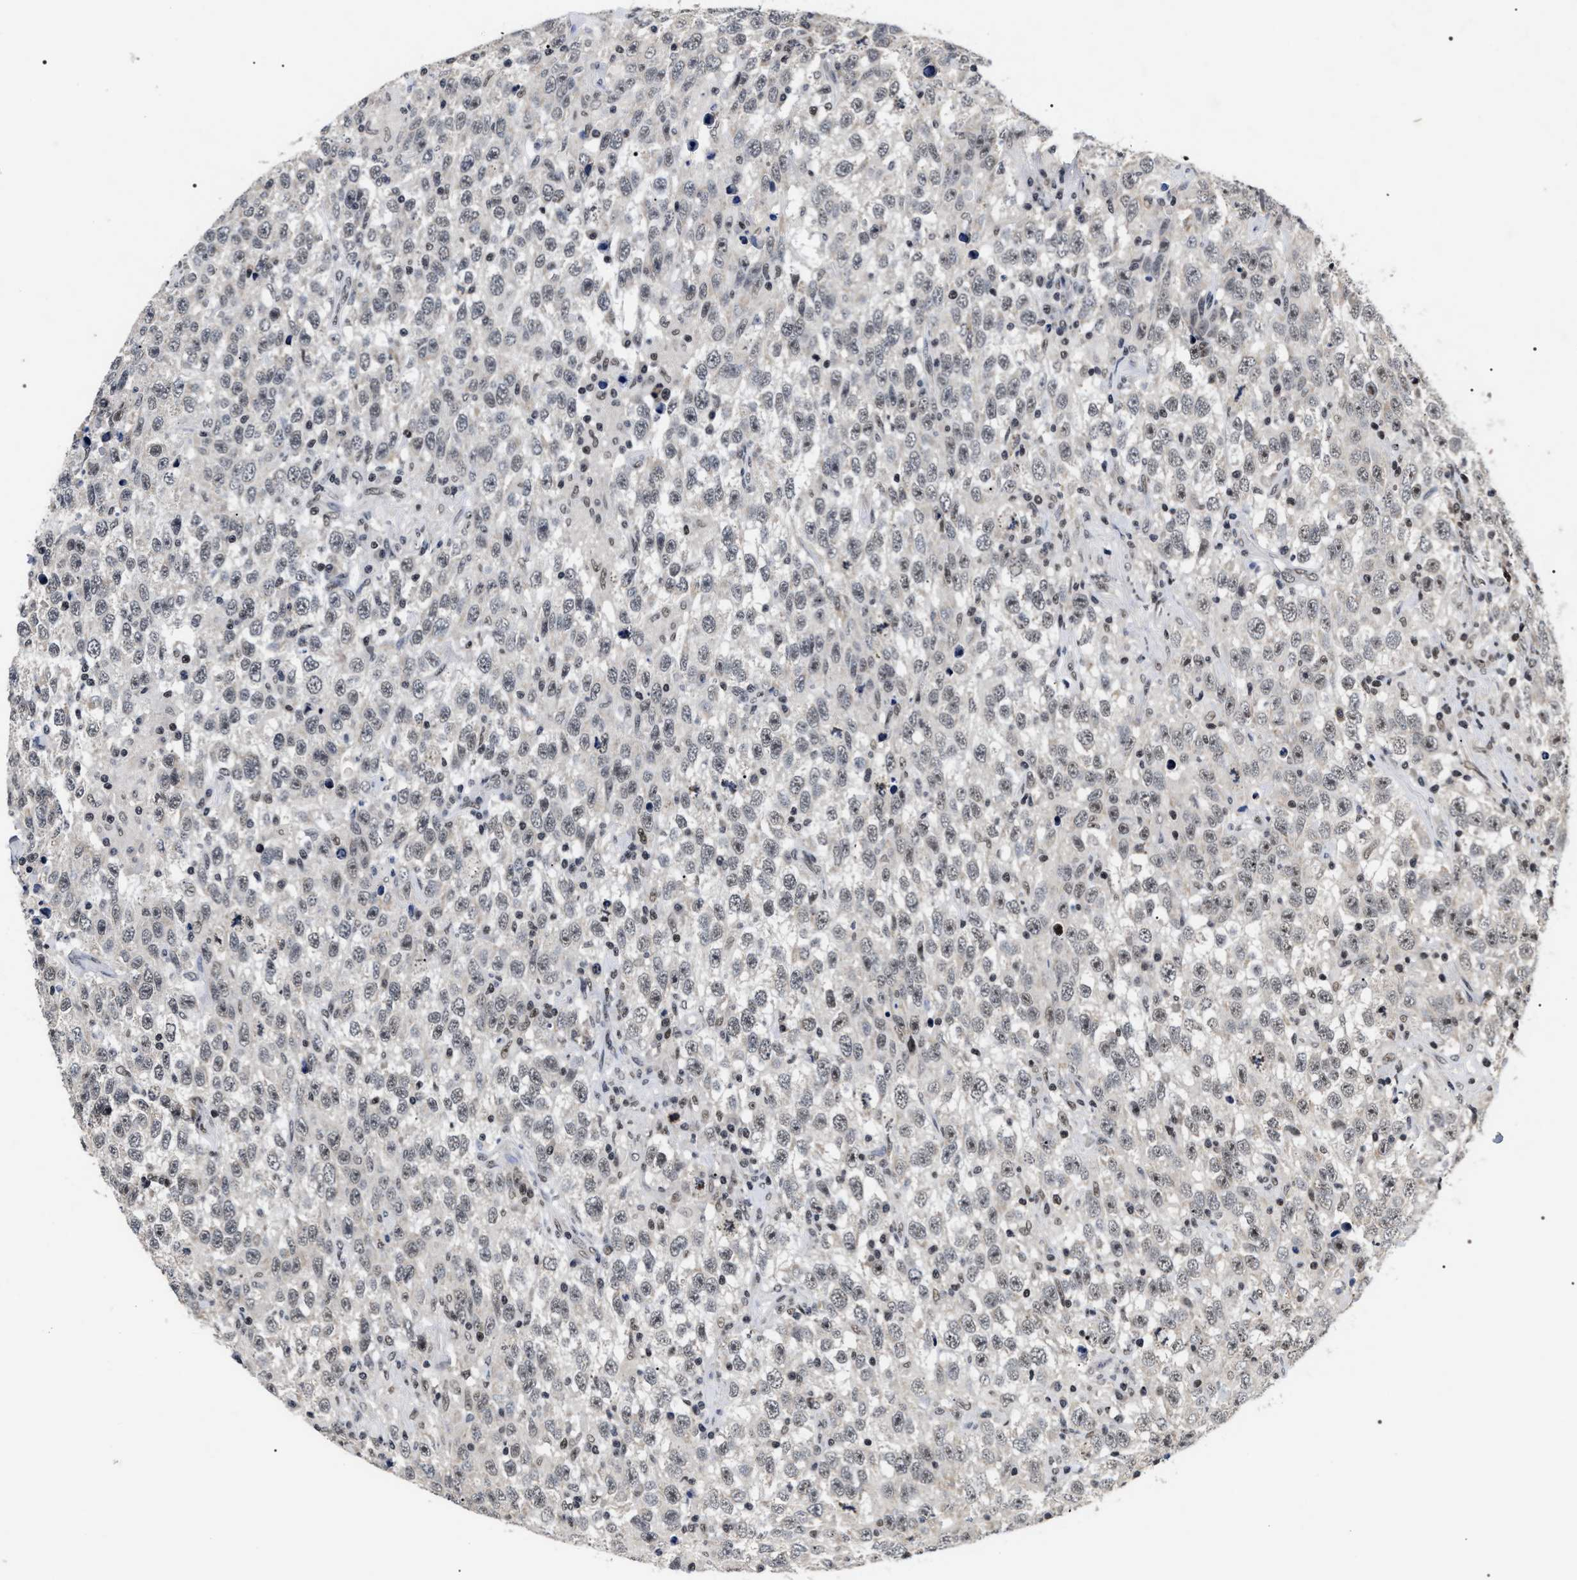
{"staining": {"intensity": "weak", "quantity": "<25%", "location": "nuclear"}, "tissue": "testis cancer", "cell_type": "Tumor cells", "image_type": "cancer", "snomed": [{"axis": "morphology", "description": "Seminoma, NOS"}, {"axis": "topography", "description": "Testis"}], "caption": "Tumor cells are negative for brown protein staining in testis seminoma.", "gene": "RRP1B", "patient": {"sex": "male", "age": 41}}